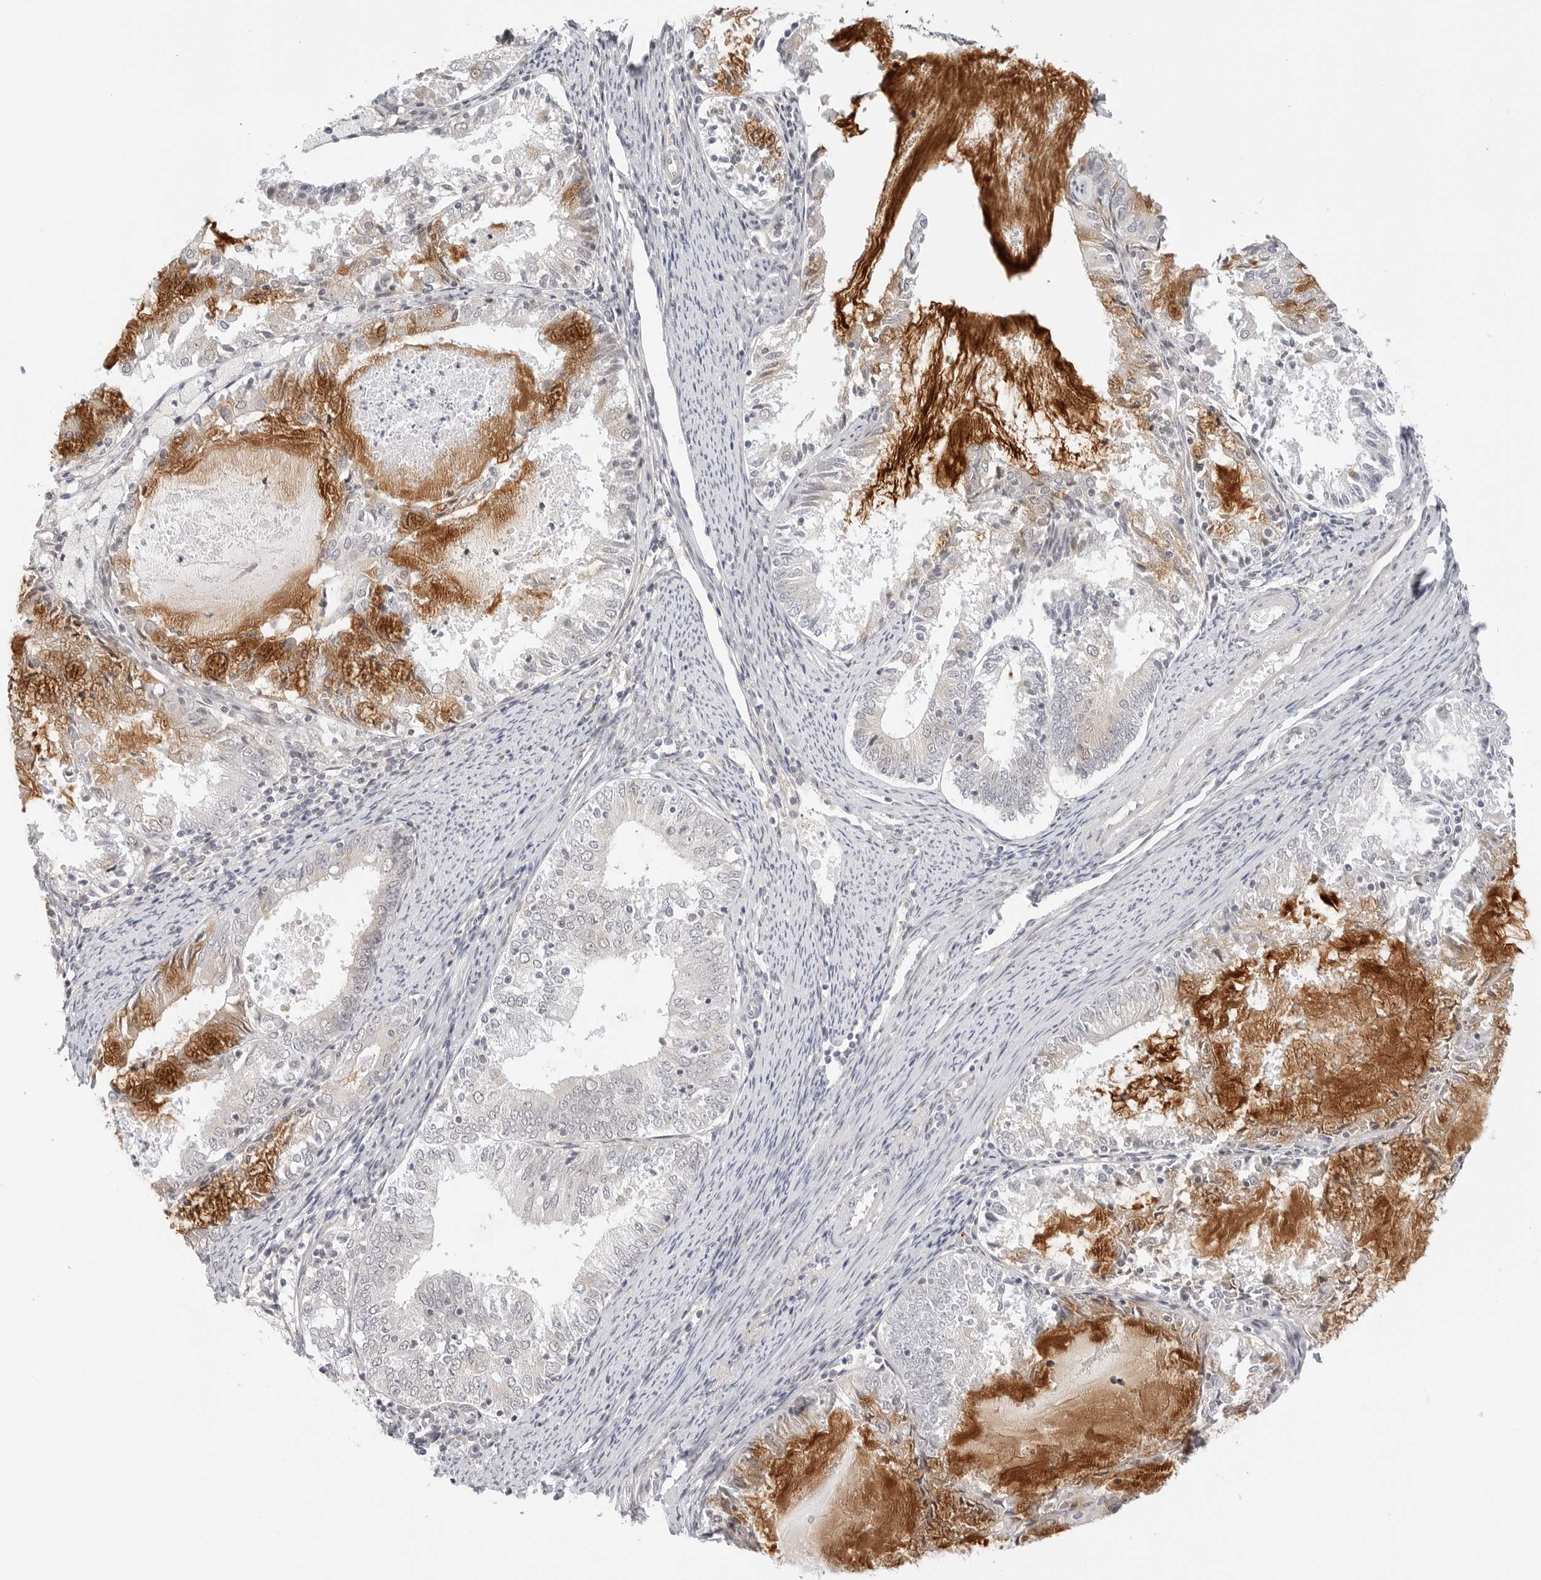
{"staining": {"intensity": "moderate", "quantity": "25%-75%", "location": "cytoplasmic/membranous,nuclear"}, "tissue": "endometrial cancer", "cell_type": "Tumor cells", "image_type": "cancer", "snomed": [{"axis": "morphology", "description": "Adenocarcinoma, NOS"}, {"axis": "topography", "description": "Endometrium"}], "caption": "Moderate cytoplasmic/membranous and nuclear positivity is present in approximately 25%-75% of tumor cells in endometrial cancer.", "gene": "TCP1", "patient": {"sex": "female", "age": 57}}